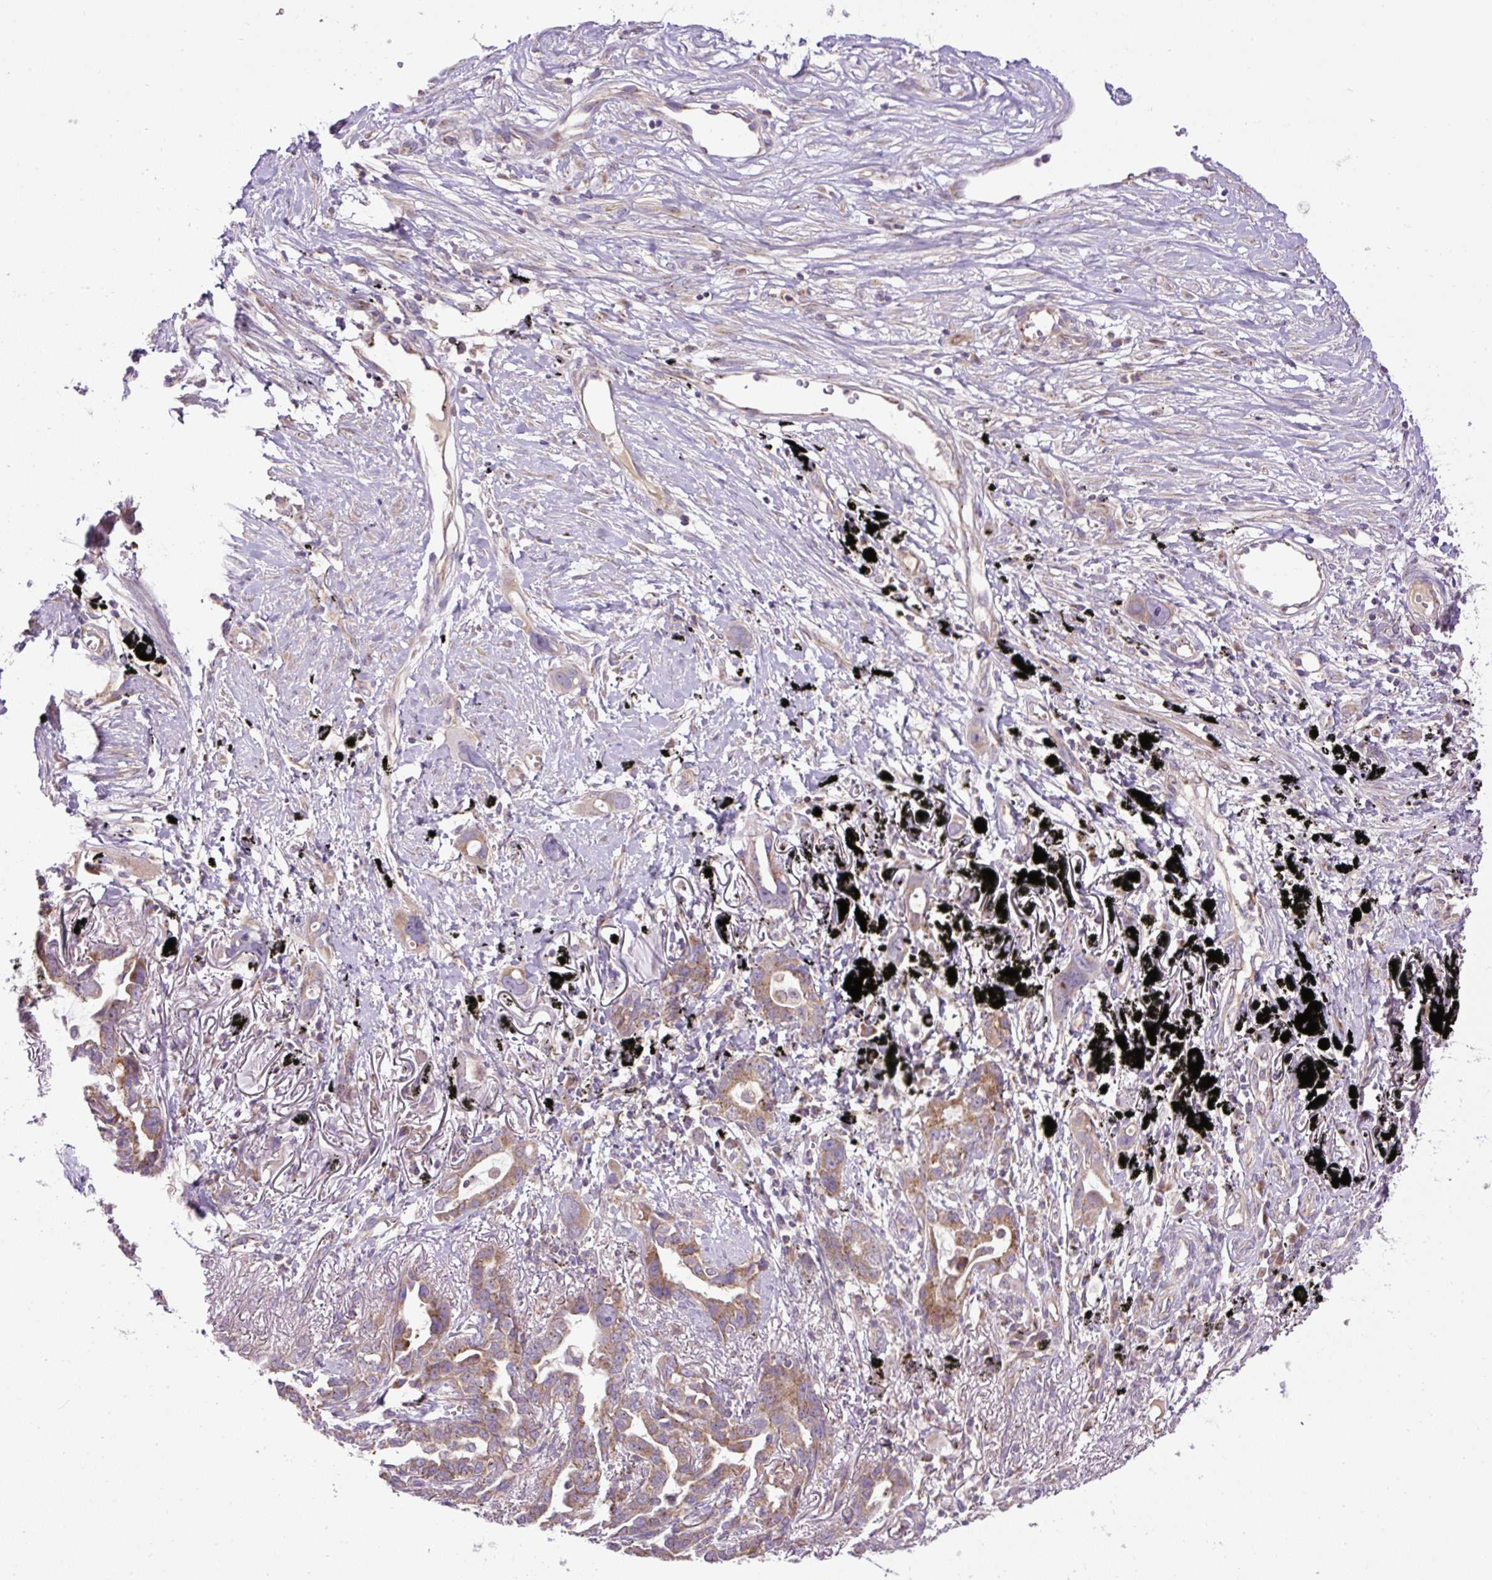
{"staining": {"intensity": "moderate", "quantity": ">75%", "location": "cytoplasmic/membranous"}, "tissue": "lung cancer", "cell_type": "Tumor cells", "image_type": "cancer", "snomed": [{"axis": "morphology", "description": "Adenocarcinoma, NOS"}, {"axis": "topography", "description": "Lung"}], "caption": "A micrograph of lung adenocarcinoma stained for a protein displays moderate cytoplasmic/membranous brown staining in tumor cells.", "gene": "ZNF547", "patient": {"sex": "male", "age": 67}}